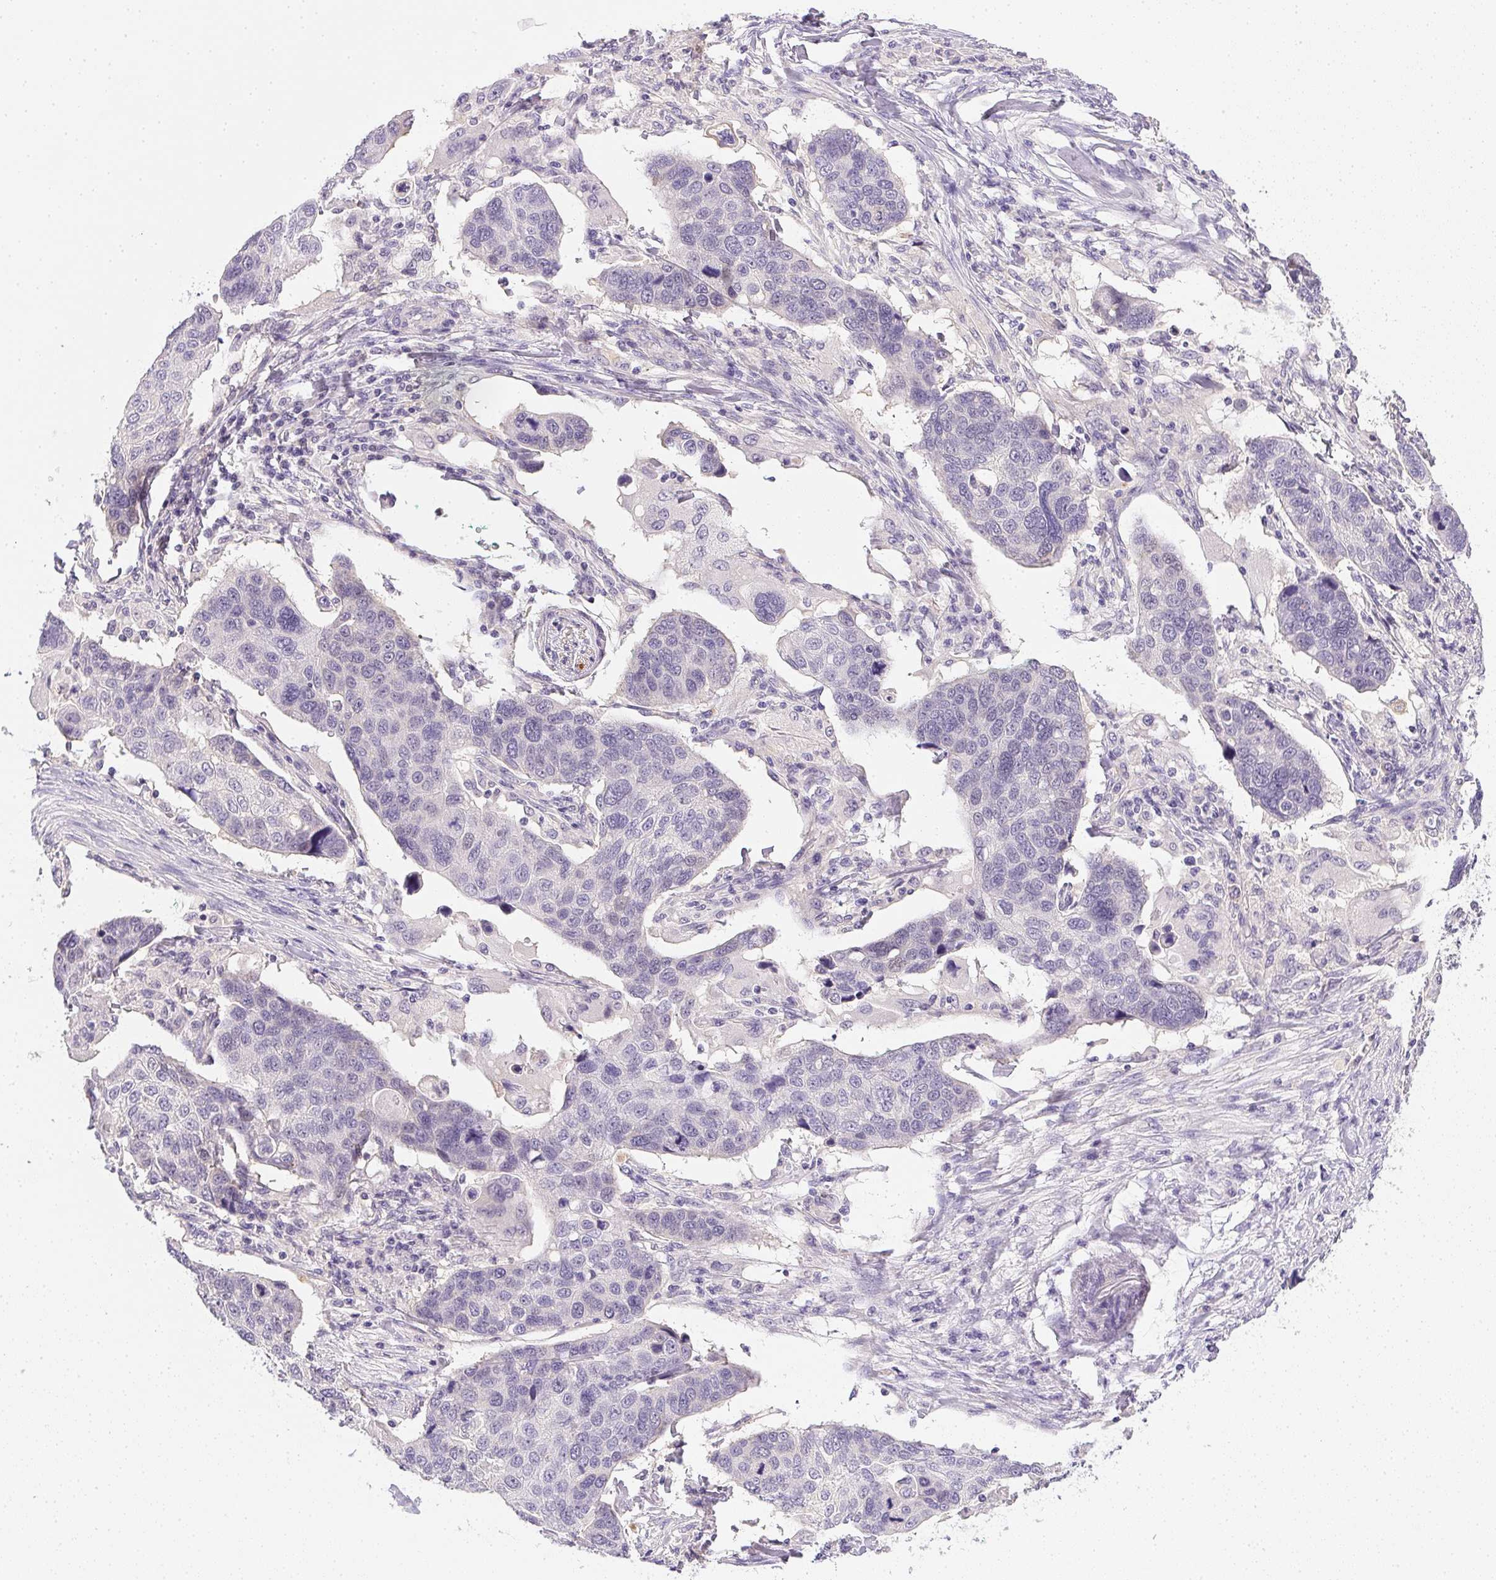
{"staining": {"intensity": "negative", "quantity": "none", "location": "none"}, "tissue": "lung cancer", "cell_type": "Tumor cells", "image_type": "cancer", "snomed": [{"axis": "morphology", "description": "Squamous cell carcinoma, NOS"}, {"axis": "topography", "description": "Lymph node"}, {"axis": "topography", "description": "Lung"}], "caption": "This histopathology image is of lung cancer stained with IHC to label a protein in brown with the nuclei are counter-stained blue. There is no positivity in tumor cells. The staining was performed using DAB to visualize the protein expression in brown, while the nuclei were stained in blue with hematoxylin (Magnification: 20x).", "gene": "SLC17A7", "patient": {"sex": "male", "age": 61}}